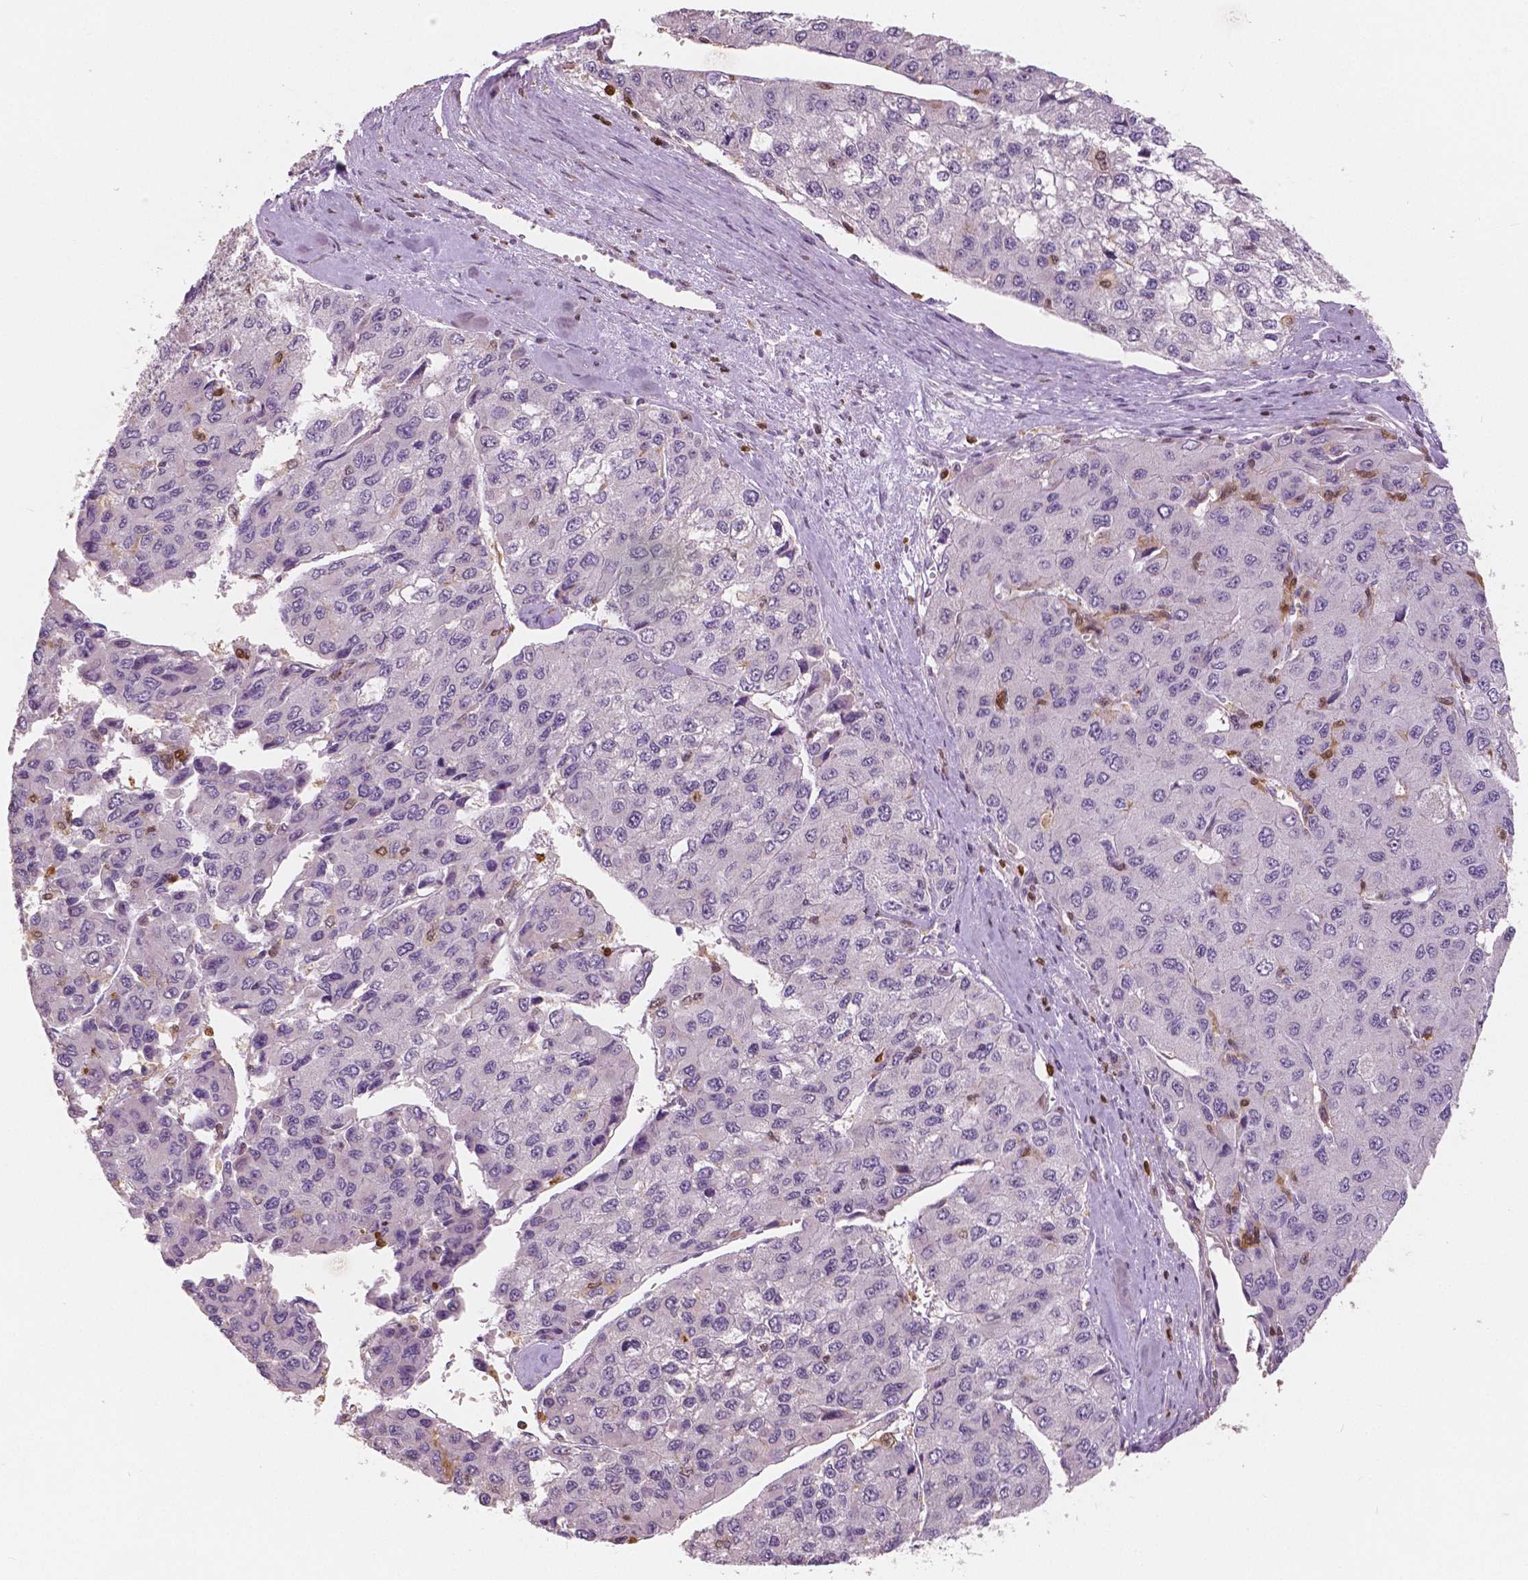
{"staining": {"intensity": "negative", "quantity": "none", "location": "none"}, "tissue": "liver cancer", "cell_type": "Tumor cells", "image_type": "cancer", "snomed": [{"axis": "morphology", "description": "Carcinoma, Hepatocellular, NOS"}, {"axis": "topography", "description": "Liver"}], "caption": "High magnification brightfield microscopy of hepatocellular carcinoma (liver) stained with DAB (3,3'-diaminobenzidine) (brown) and counterstained with hematoxylin (blue): tumor cells show no significant positivity.", "gene": "S100A4", "patient": {"sex": "female", "age": 66}}